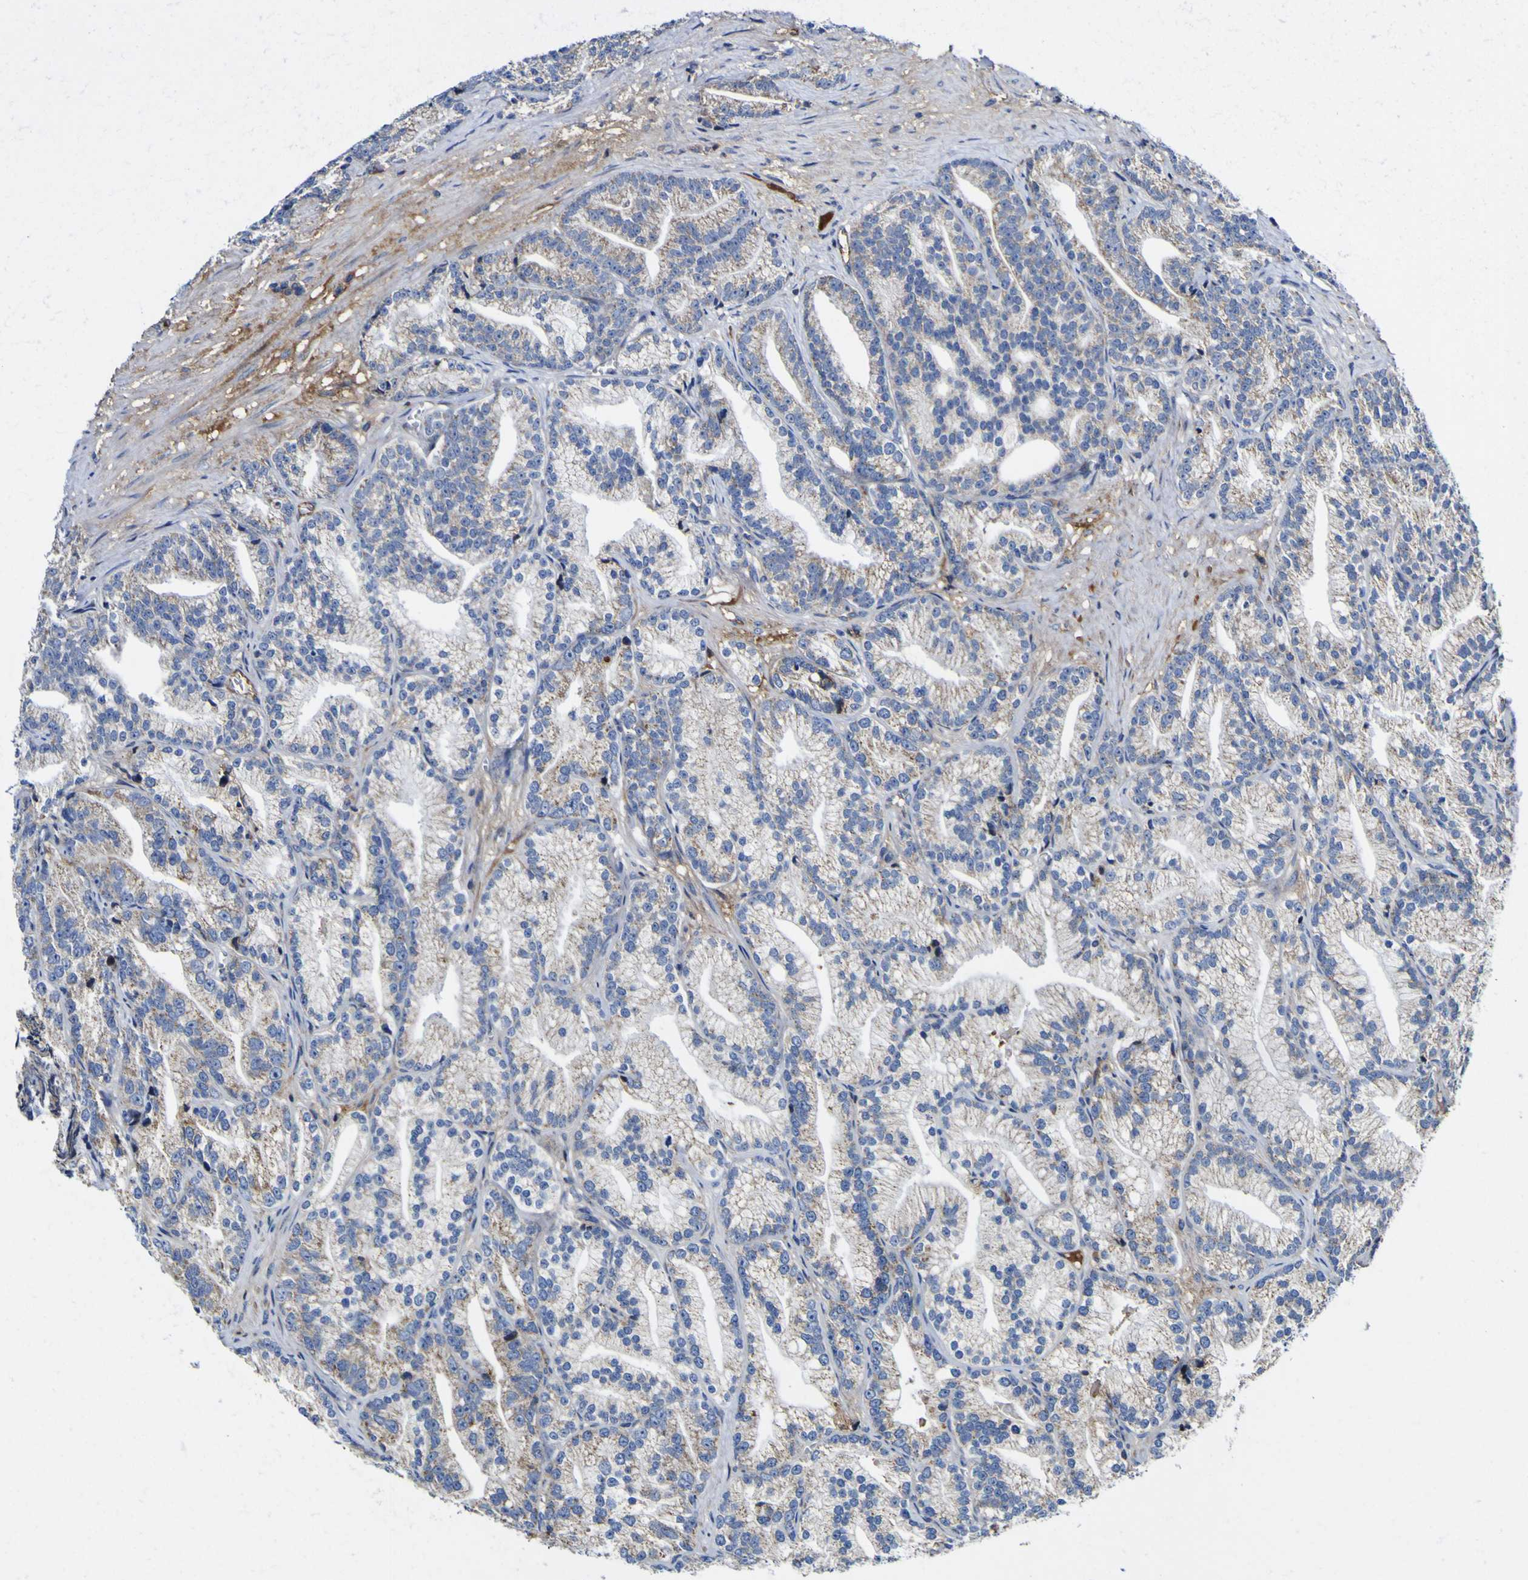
{"staining": {"intensity": "weak", "quantity": "25%-75%", "location": "cytoplasmic/membranous"}, "tissue": "prostate cancer", "cell_type": "Tumor cells", "image_type": "cancer", "snomed": [{"axis": "morphology", "description": "Adenocarcinoma, Low grade"}, {"axis": "topography", "description": "Prostate"}], "caption": "Tumor cells demonstrate low levels of weak cytoplasmic/membranous expression in approximately 25%-75% of cells in human prostate adenocarcinoma (low-grade).", "gene": "CCDC90B", "patient": {"sex": "male", "age": 89}}